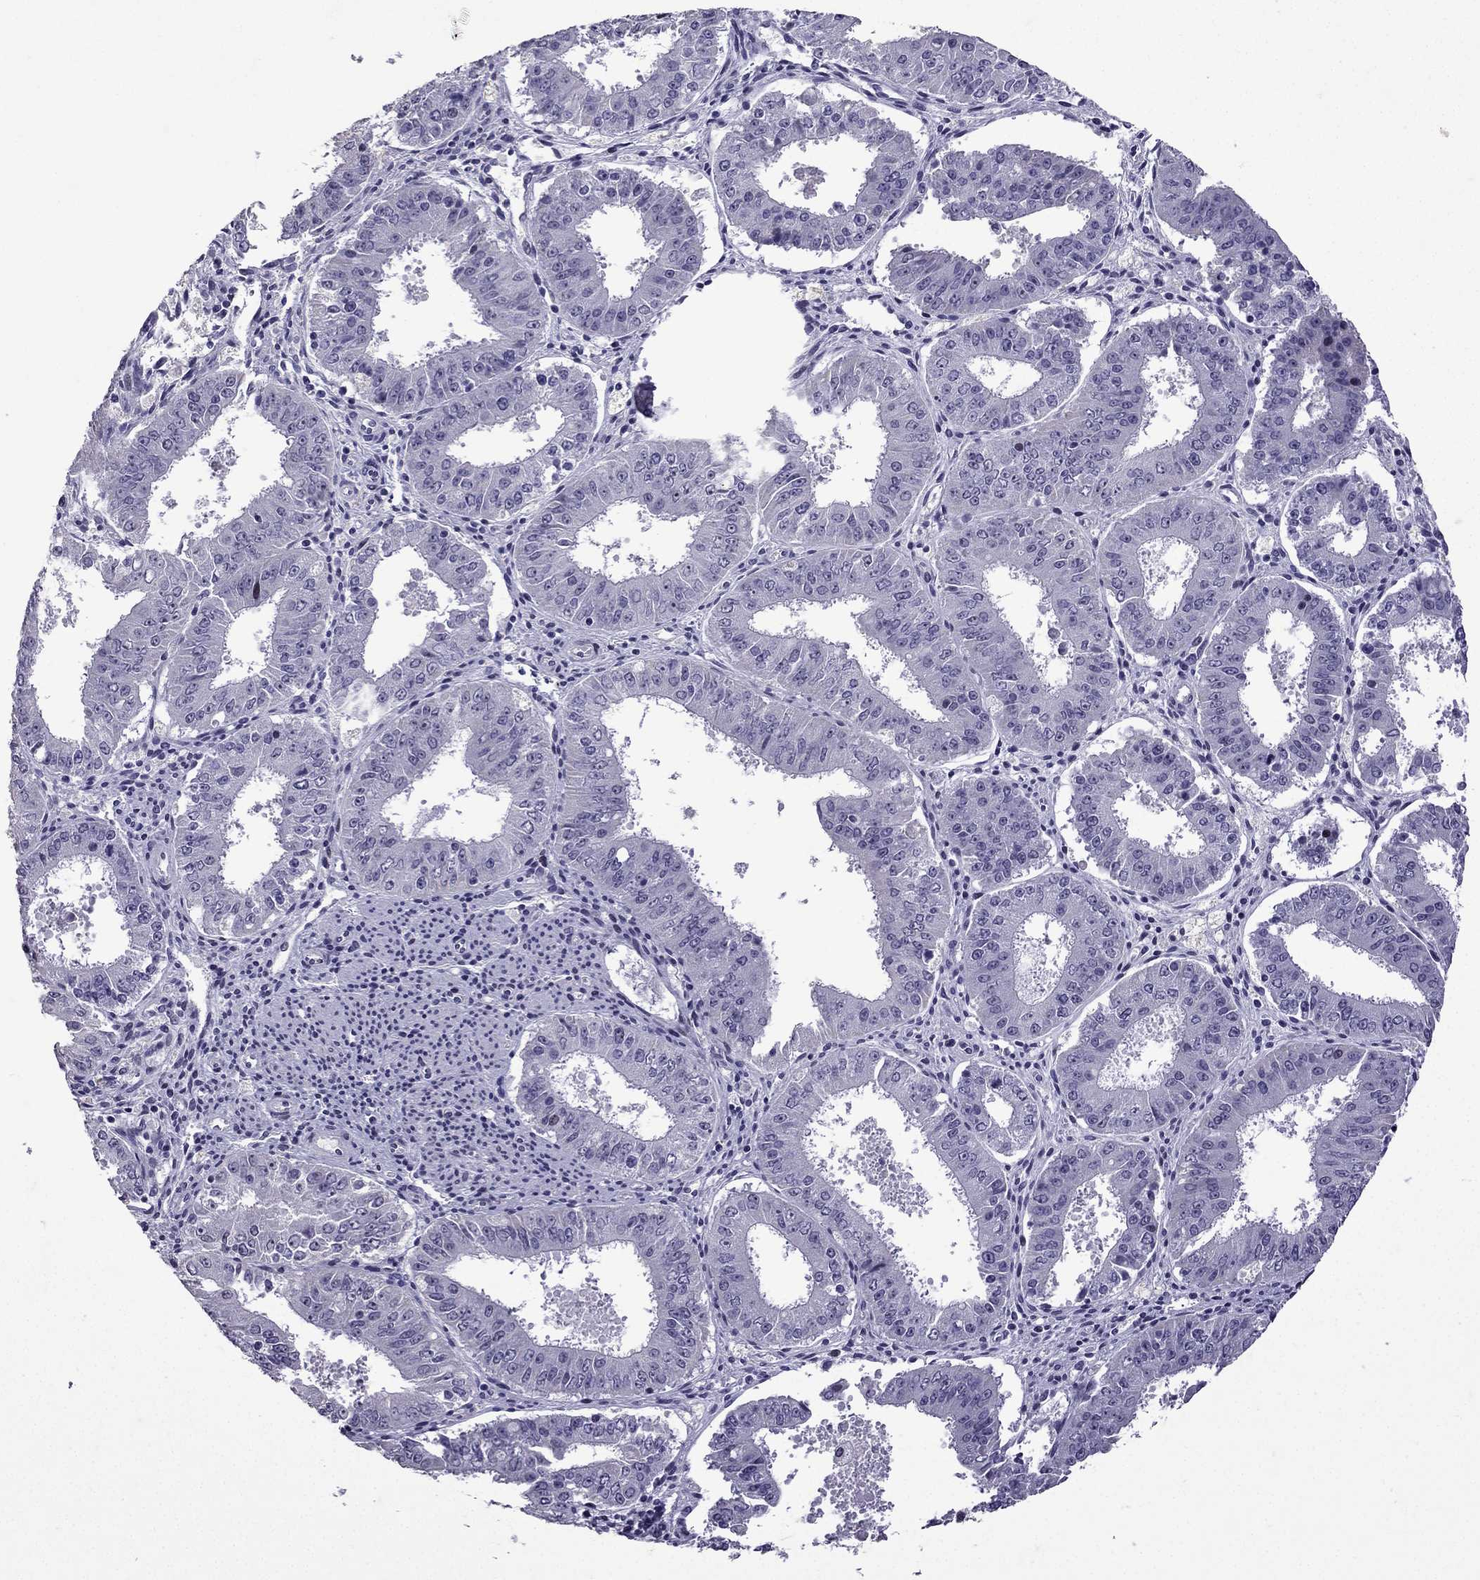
{"staining": {"intensity": "negative", "quantity": "none", "location": "none"}, "tissue": "ovarian cancer", "cell_type": "Tumor cells", "image_type": "cancer", "snomed": [{"axis": "morphology", "description": "Carcinoma, endometroid"}, {"axis": "topography", "description": "Ovary"}], "caption": "Ovarian cancer (endometroid carcinoma) stained for a protein using IHC reveals no positivity tumor cells.", "gene": "TTN", "patient": {"sex": "female", "age": 42}}